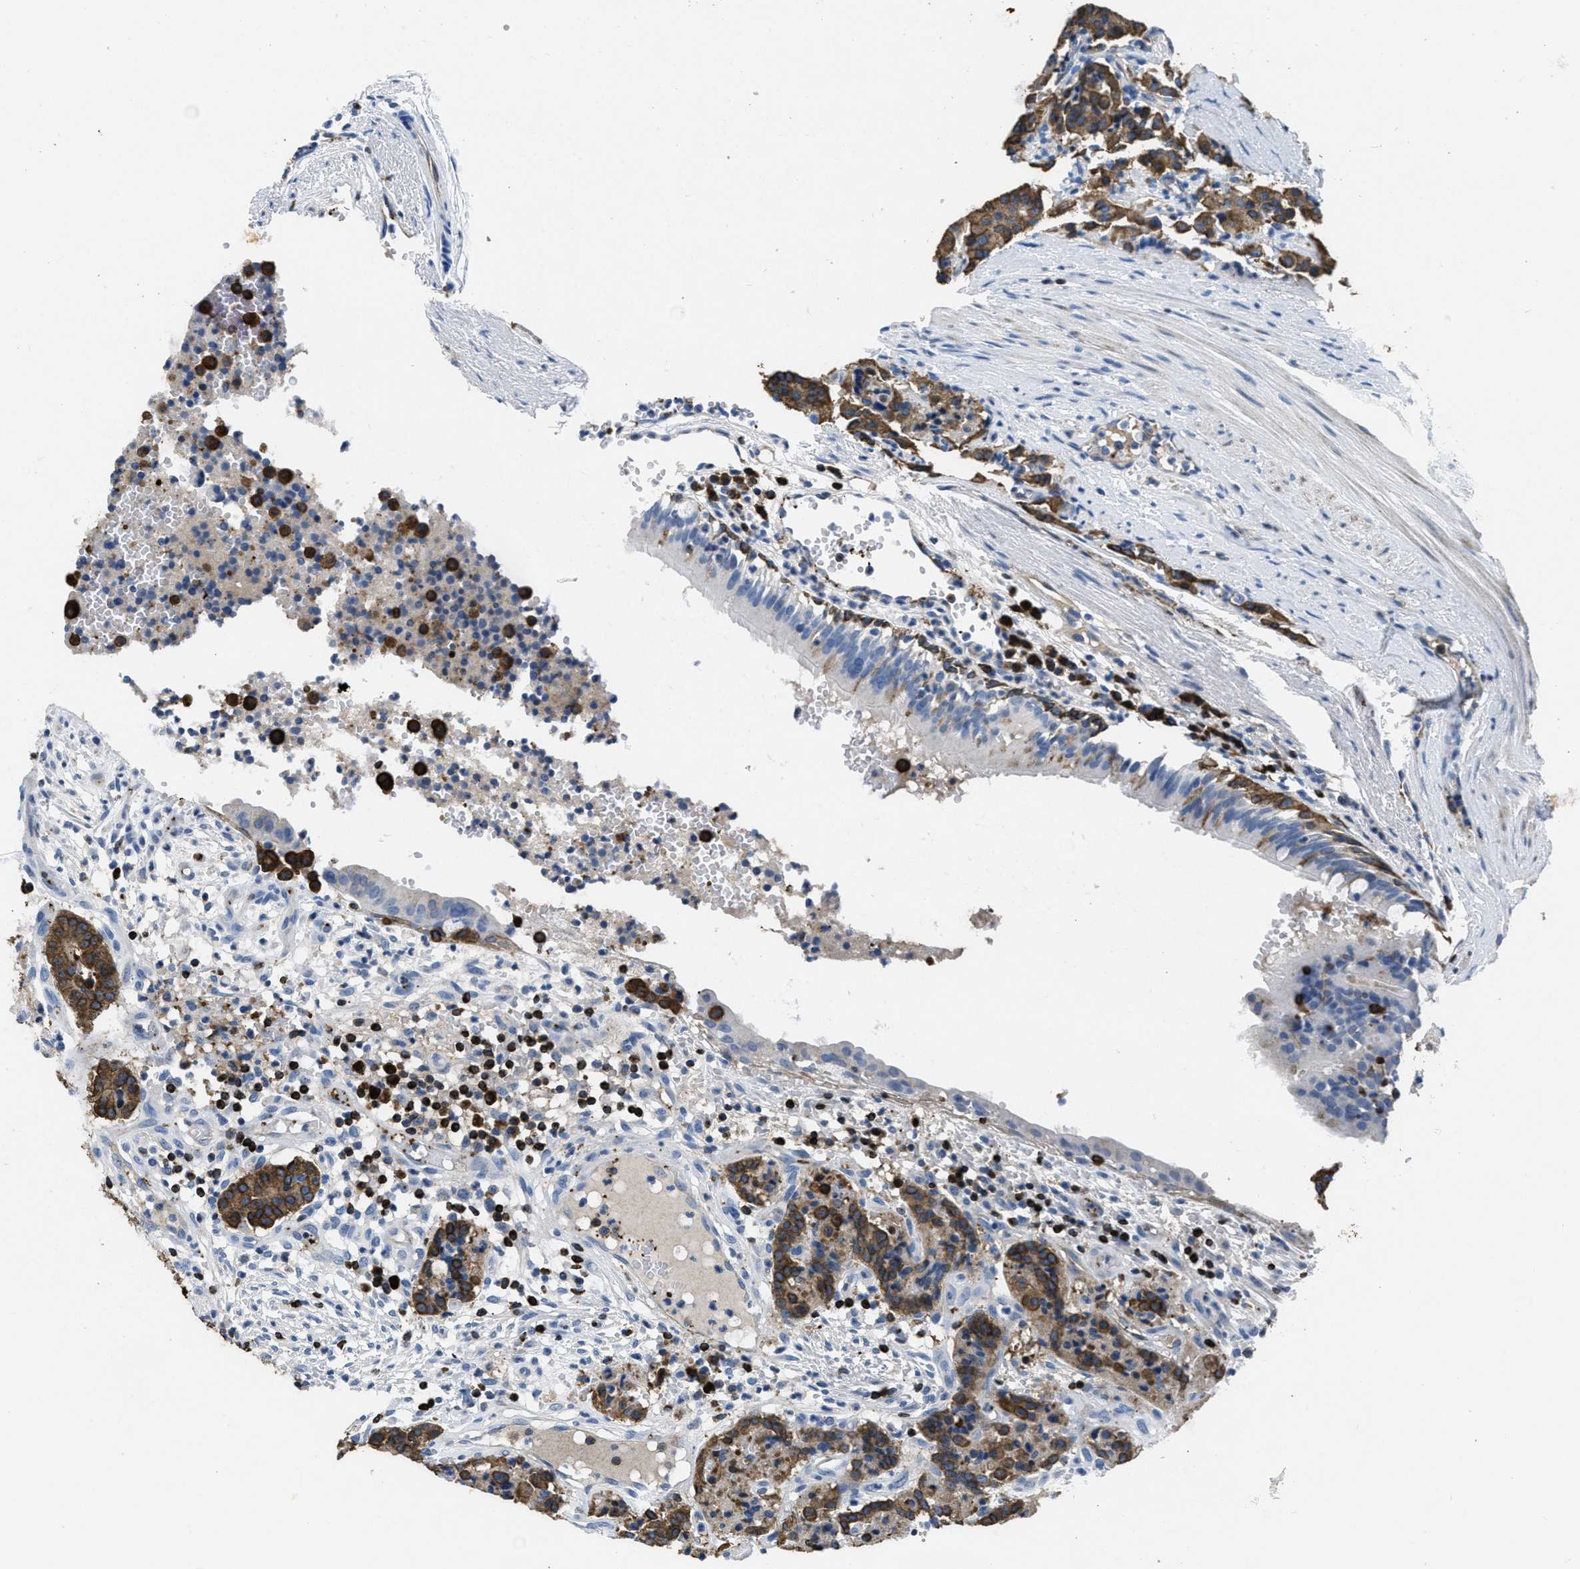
{"staining": {"intensity": "moderate", "quantity": ">75%", "location": "cytoplasmic/membranous"}, "tissue": "carcinoid", "cell_type": "Tumor cells", "image_type": "cancer", "snomed": [{"axis": "morphology", "description": "Carcinoid, malignant, NOS"}, {"axis": "topography", "description": "Lung"}], "caption": "Immunohistochemical staining of carcinoid demonstrates moderate cytoplasmic/membranous protein positivity in about >75% of tumor cells.", "gene": "ITGA3", "patient": {"sex": "male", "age": 30}}